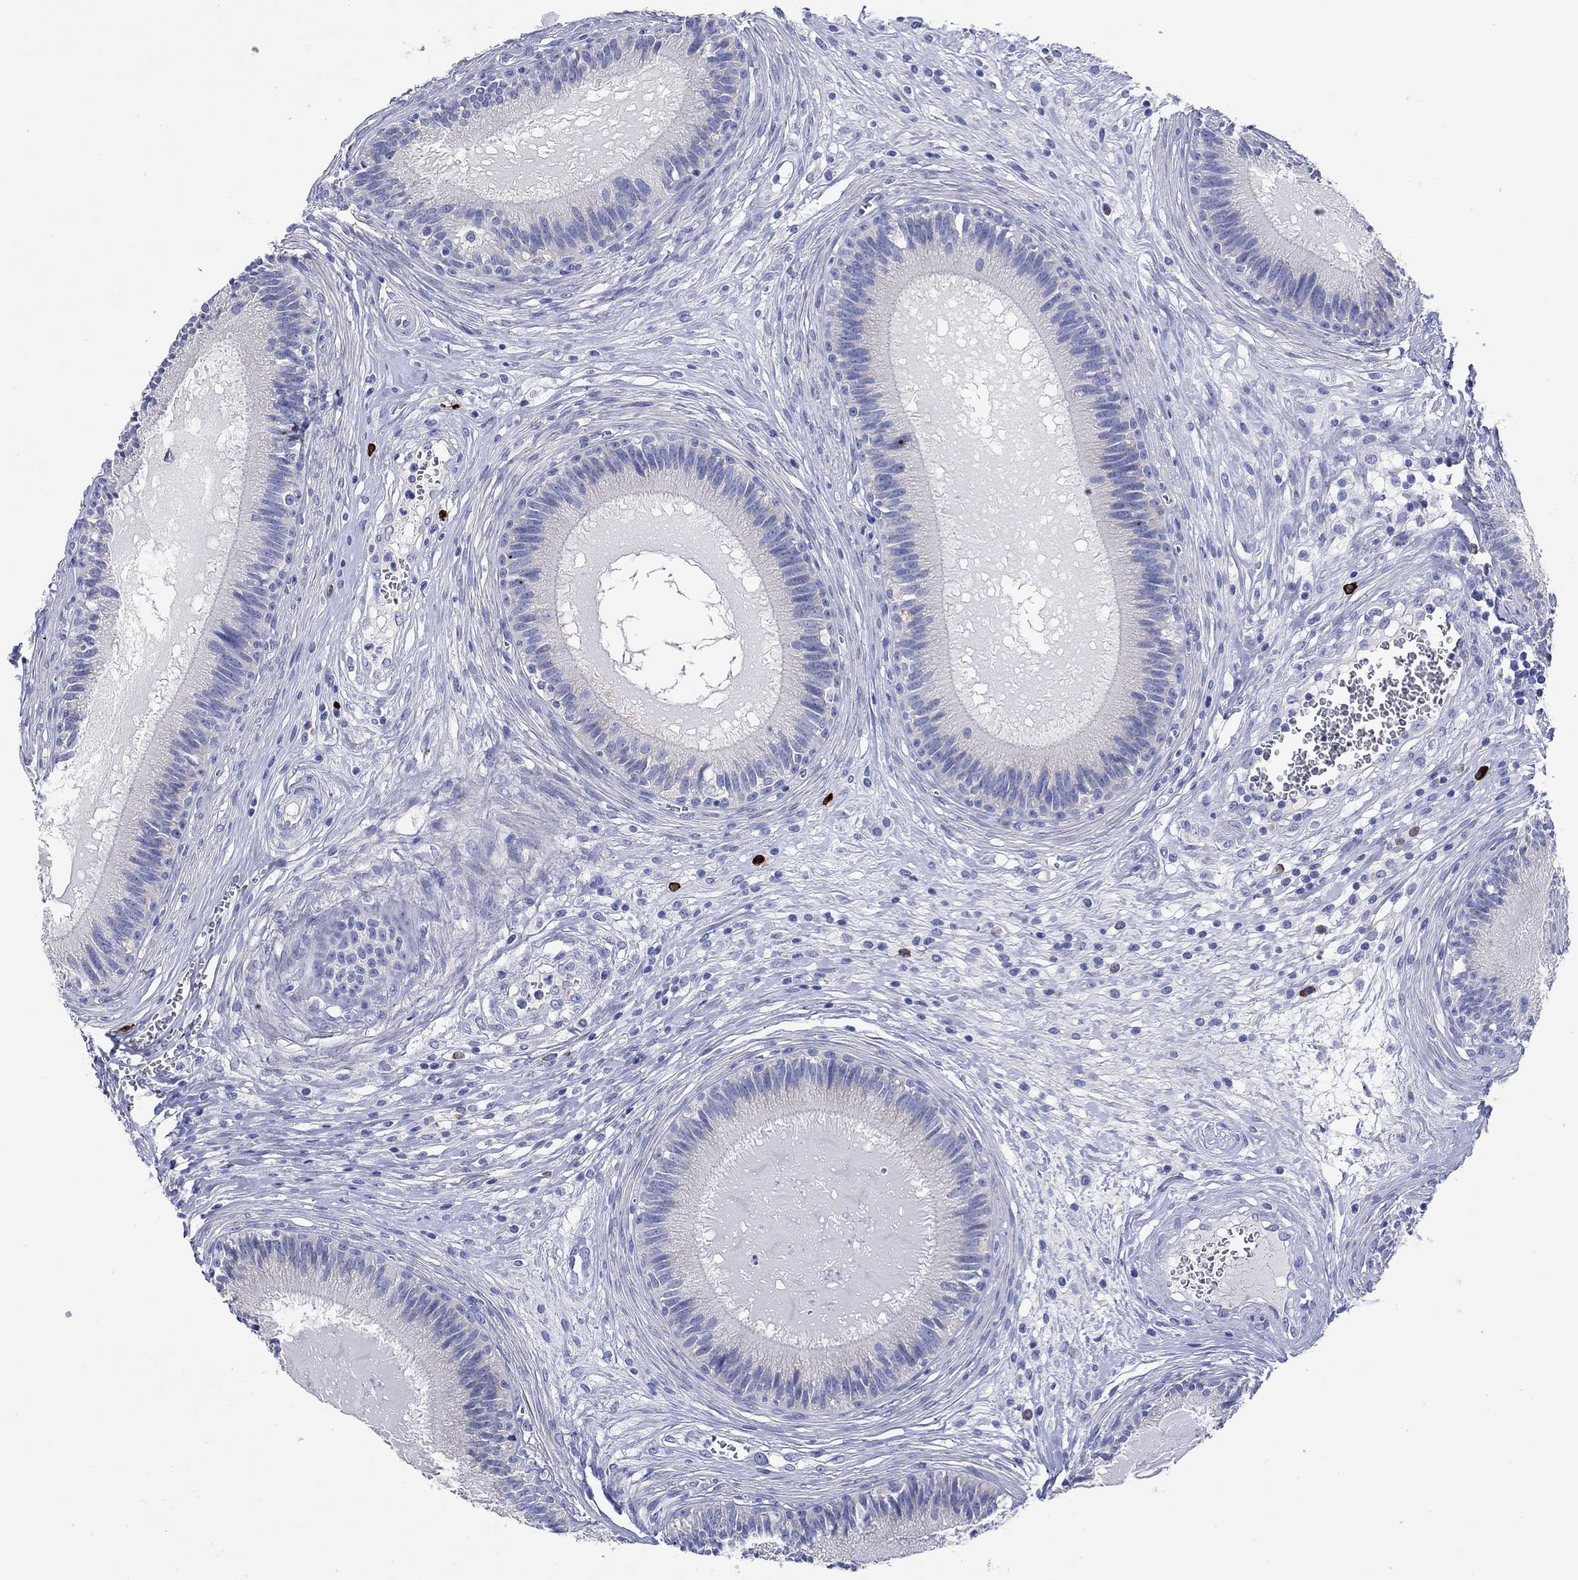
{"staining": {"intensity": "moderate", "quantity": "25%-75%", "location": "cytoplasmic/membranous"}, "tissue": "epididymis", "cell_type": "Glandular cells", "image_type": "normal", "snomed": [{"axis": "morphology", "description": "Normal tissue, NOS"}, {"axis": "topography", "description": "Epididymis"}], "caption": "Immunohistochemical staining of benign epididymis displays medium levels of moderate cytoplasmic/membranous expression in approximately 25%-75% of glandular cells. The protein of interest is stained brown, and the nuclei are stained in blue (DAB (3,3'-diaminobenzidine) IHC with brightfield microscopy, high magnification).", "gene": "P2RY6", "patient": {"sex": "male", "age": 27}}